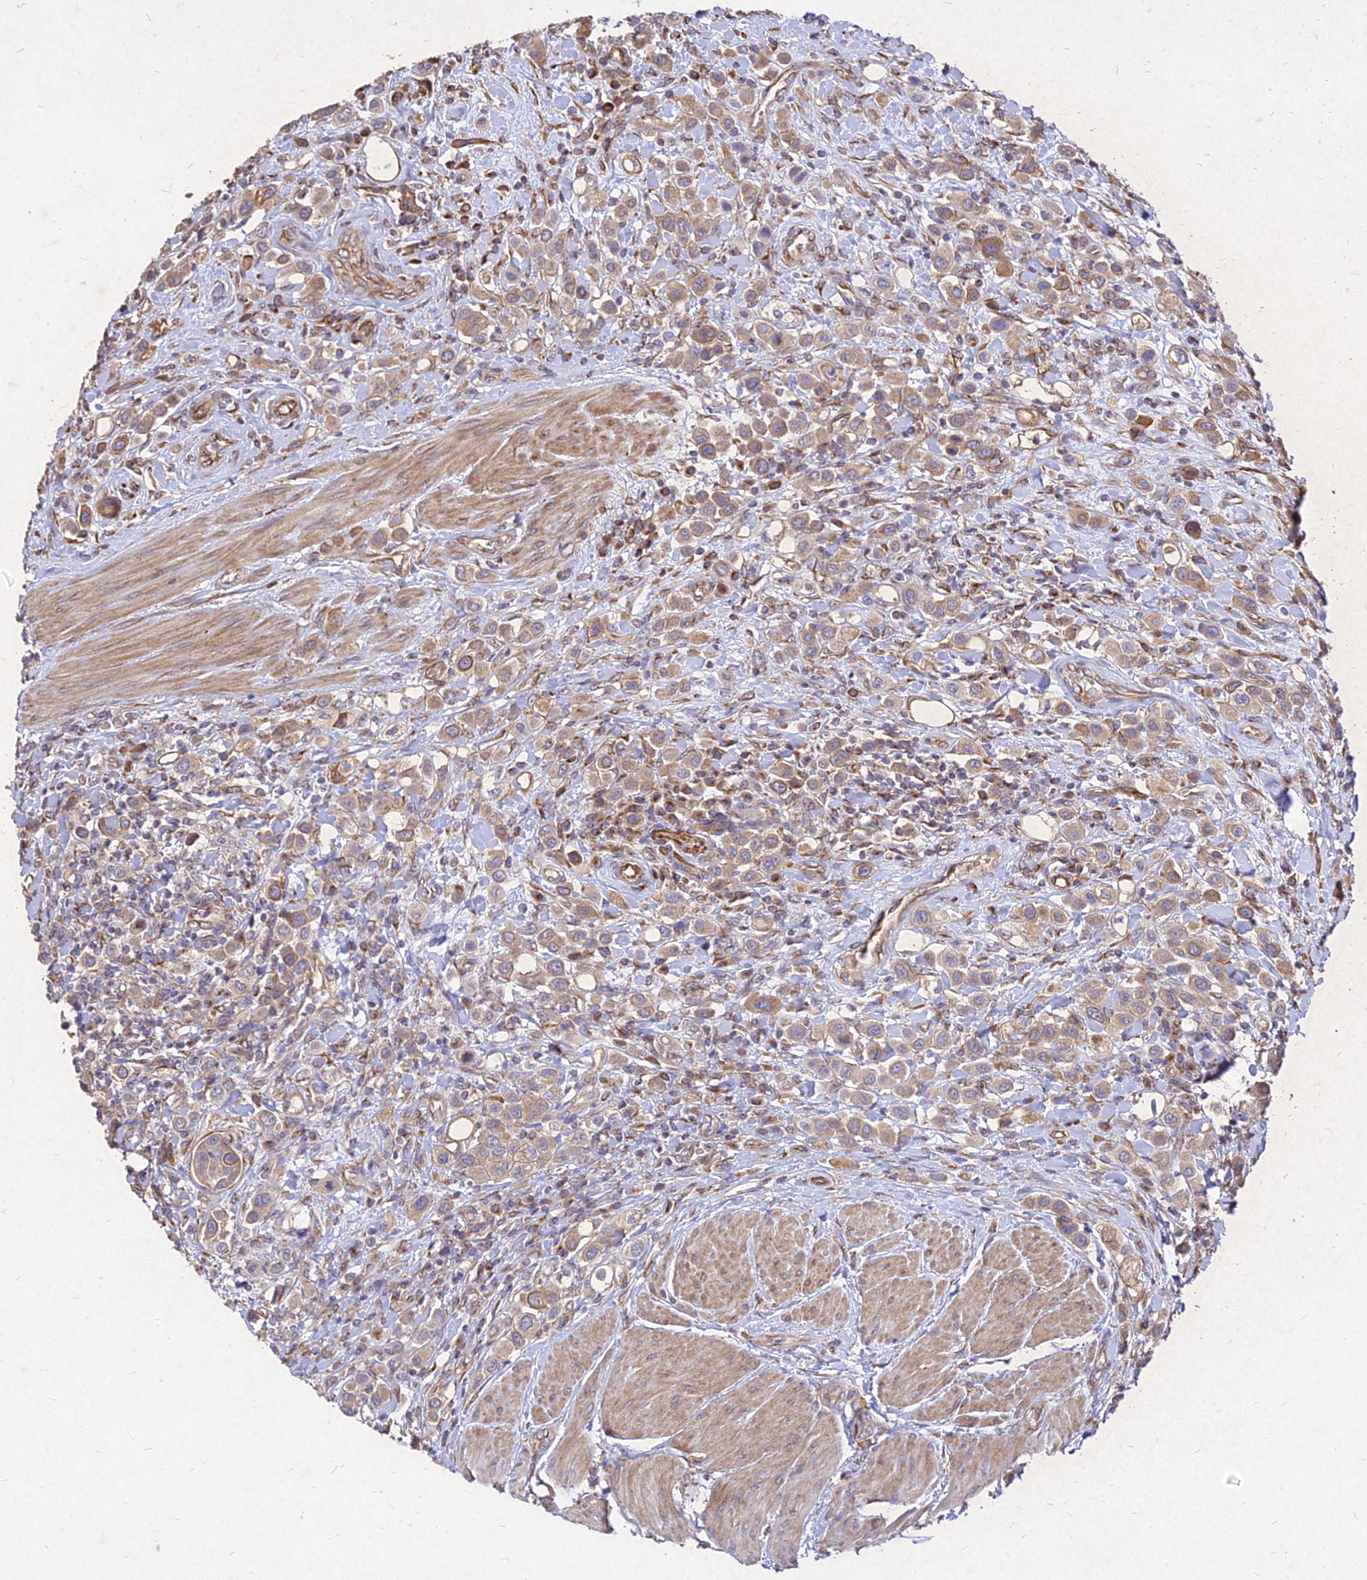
{"staining": {"intensity": "moderate", "quantity": ">75%", "location": "cytoplasmic/membranous"}, "tissue": "urothelial cancer", "cell_type": "Tumor cells", "image_type": "cancer", "snomed": [{"axis": "morphology", "description": "Urothelial carcinoma, High grade"}, {"axis": "topography", "description": "Urinary bladder"}], "caption": "This micrograph exhibits urothelial carcinoma (high-grade) stained with immunohistochemistry (IHC) to label a protein in brown. The cytoplasmic/membranous of tumor cells show moderate positivity for the protein. Nuclei are counter-stained blue.", "gene": "SKA1", "patient": {"sex": "male", "age": 50}}